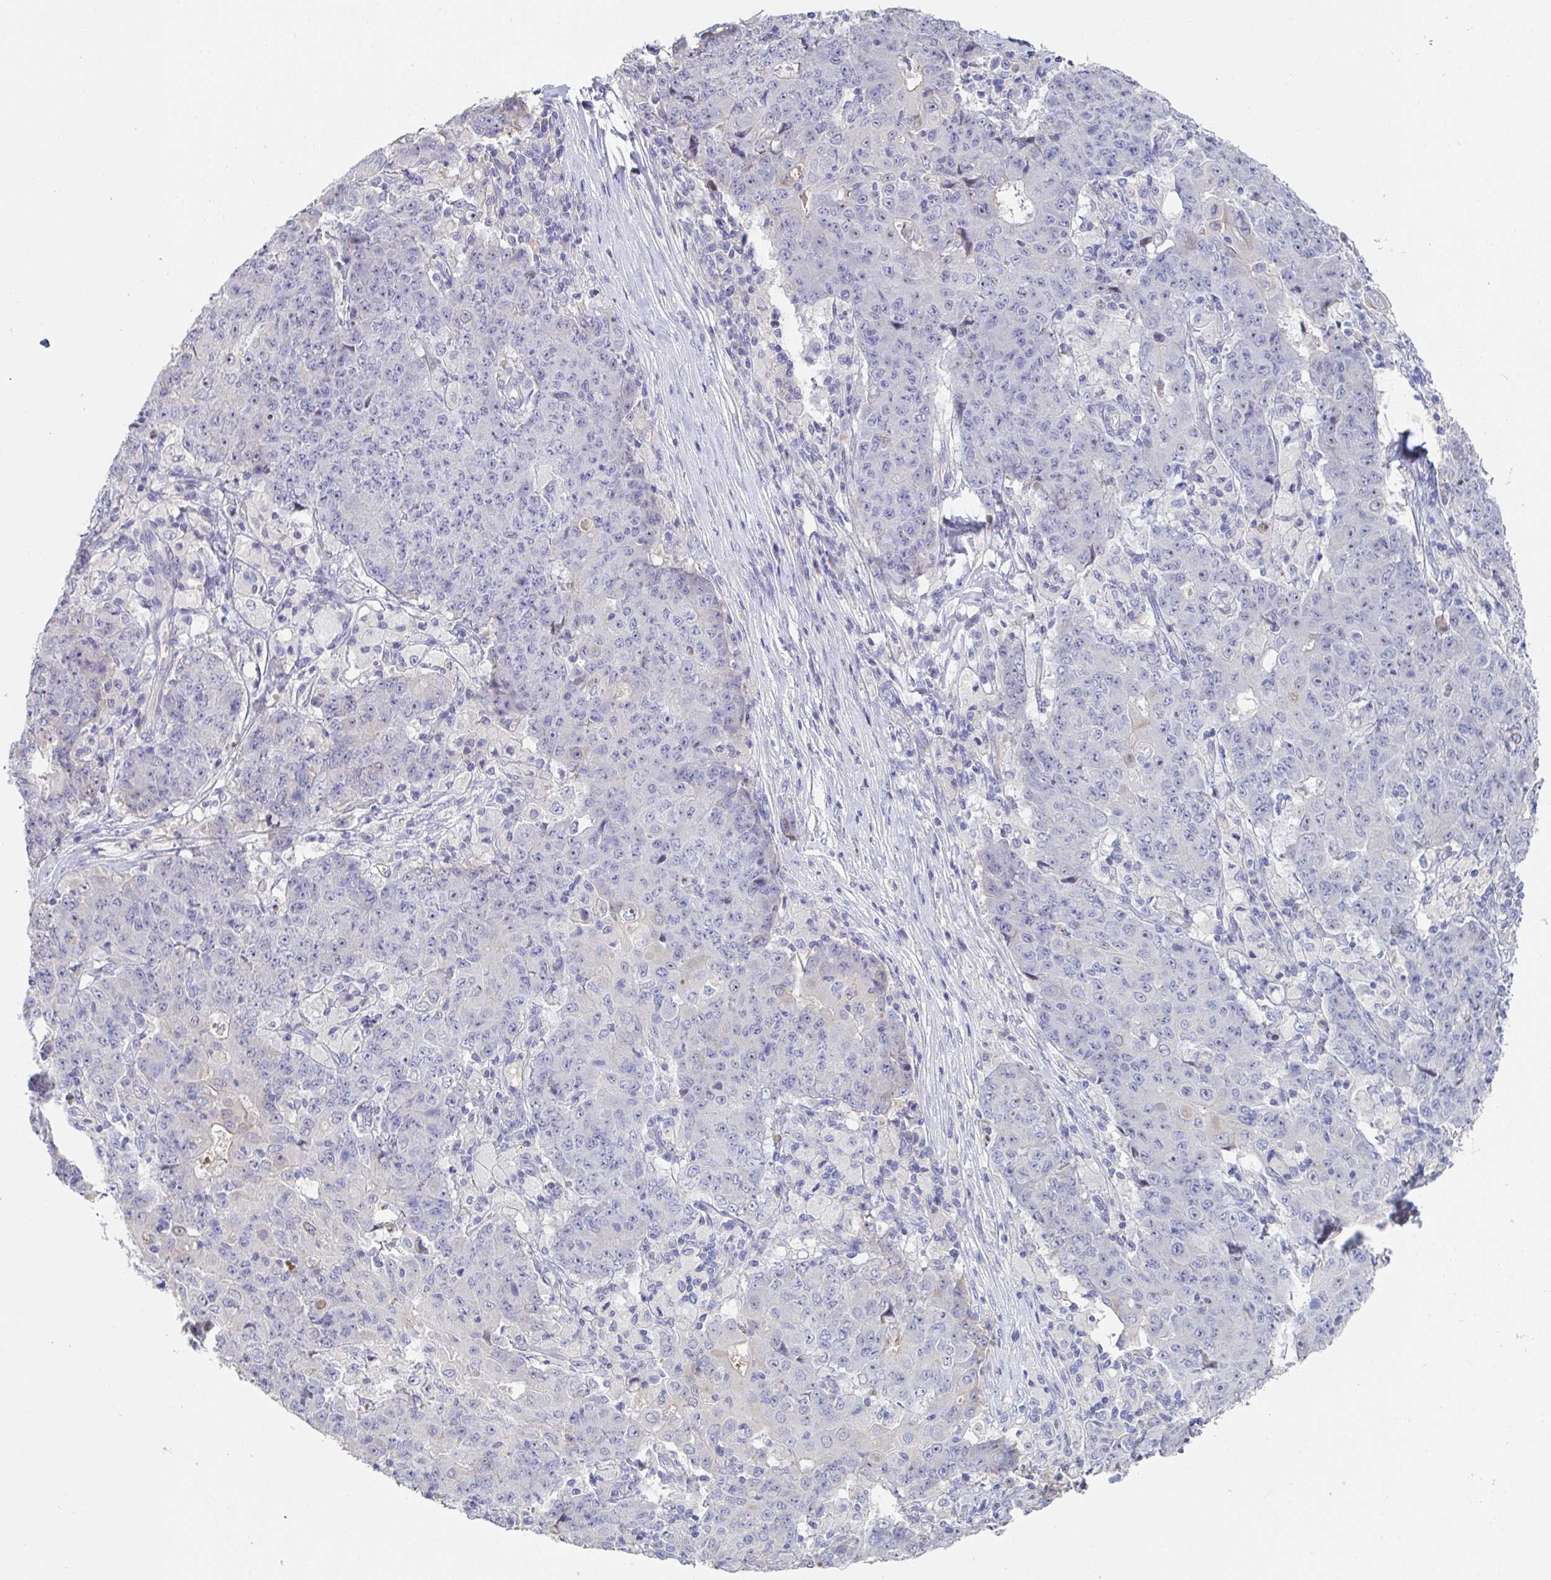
{"staining": {"intensity": "negative", "quantity": "none", "location": "none"}, "tissue": "ovarian cancer", "cell_type": "Tumor cells", "image_type": "cancer", "snomed": [{"axis": "morphology", "description": "Carcinoma, endometroid"}, {"axis": "topography", "description": "Ovary"}], "caption": "Tumor cells show no significant expression in ovarian cancer (endometroid carcinoma). (Brightfield microscopy of DAB immunohistochemistry (IHC) at high magnification).", "gene": "ANO5", "patient": {"sex": "female", "age": 42}}